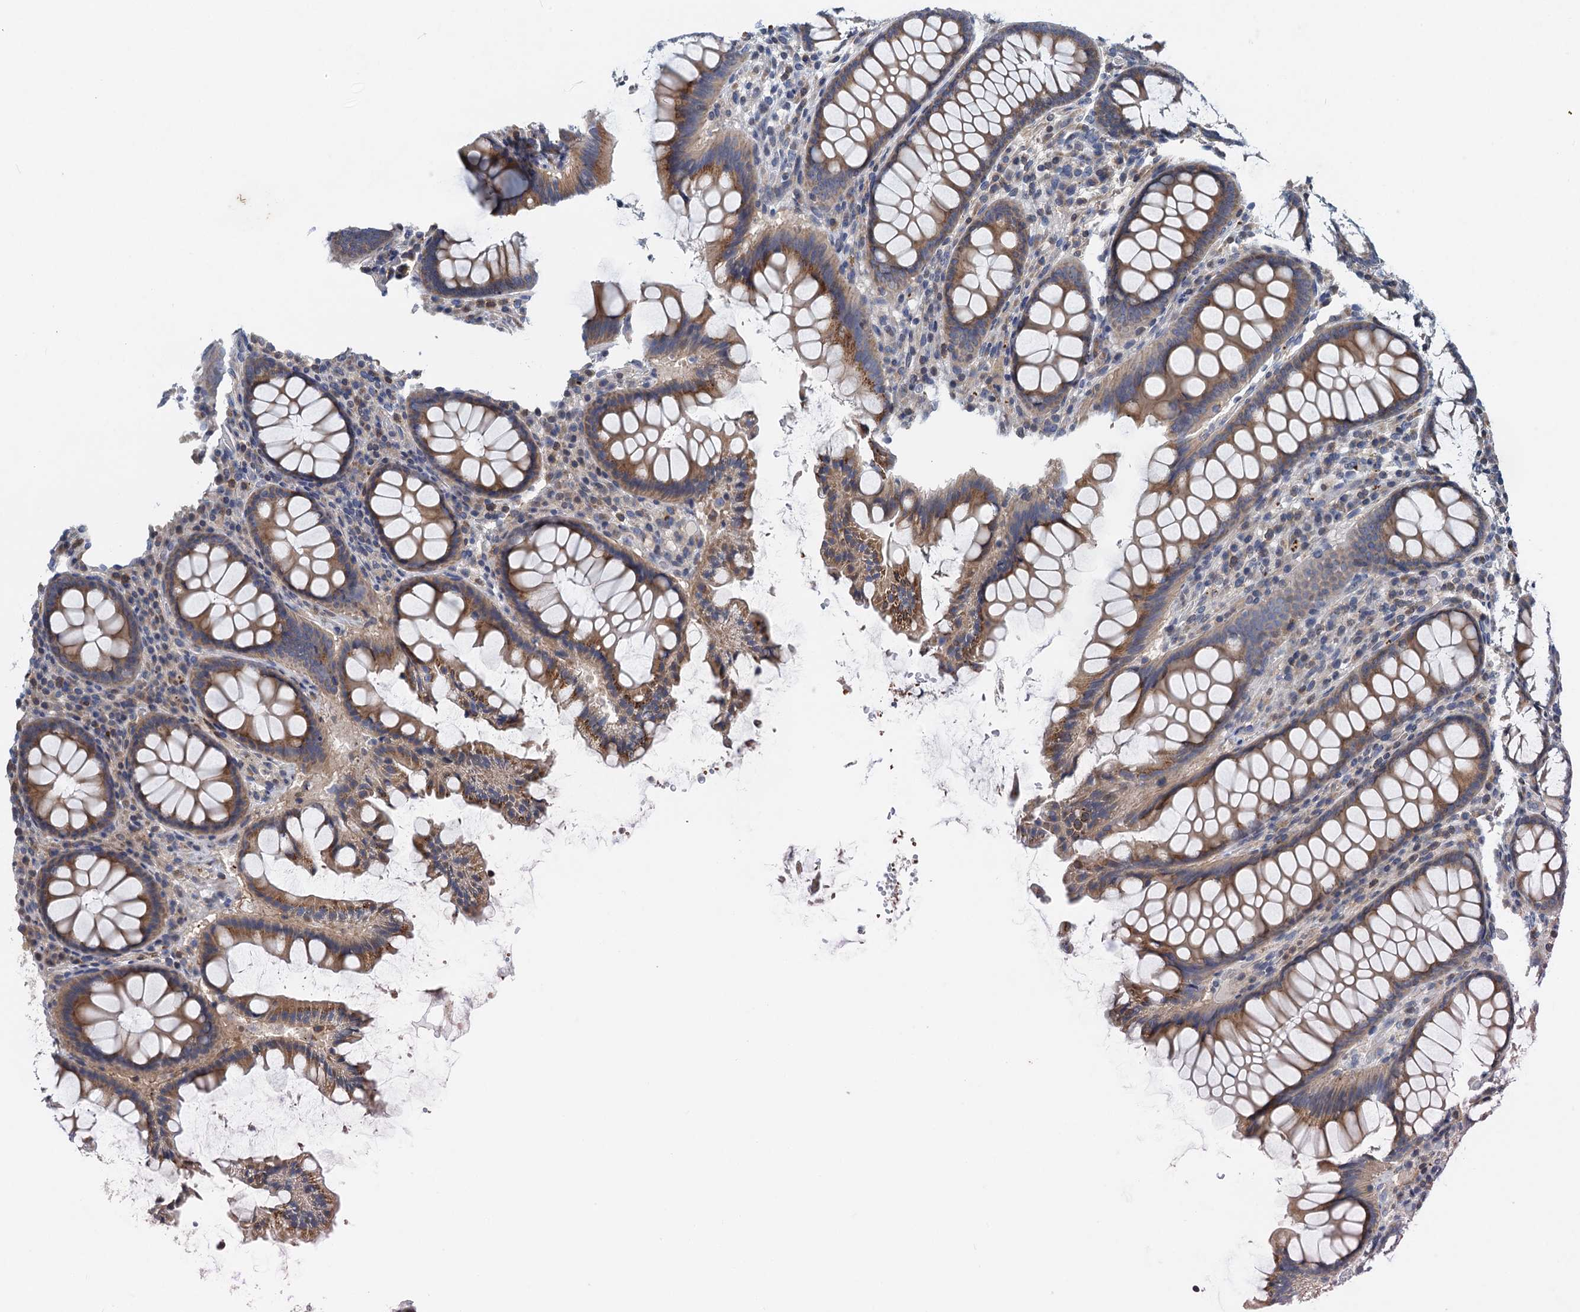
{"staining": {"intensity": "weak", "quantity": ">75%", "location": "cytoplasmic/membranous"}, "tissue": "colon", "cell_type": "Endothelial cells", "image_type": "normal", "snomed": [{"axis": "morphology", "description": "Normal tissue, NOS"}, {"axis": "topography", "description": "Colon"}], "caption": "An image of human colon stained for a protein displays weak cytoplasmic/membranous brown staining in endothelial cells.", "gene": "NBEA", "patient": {"sex": "female", "age": 79}}